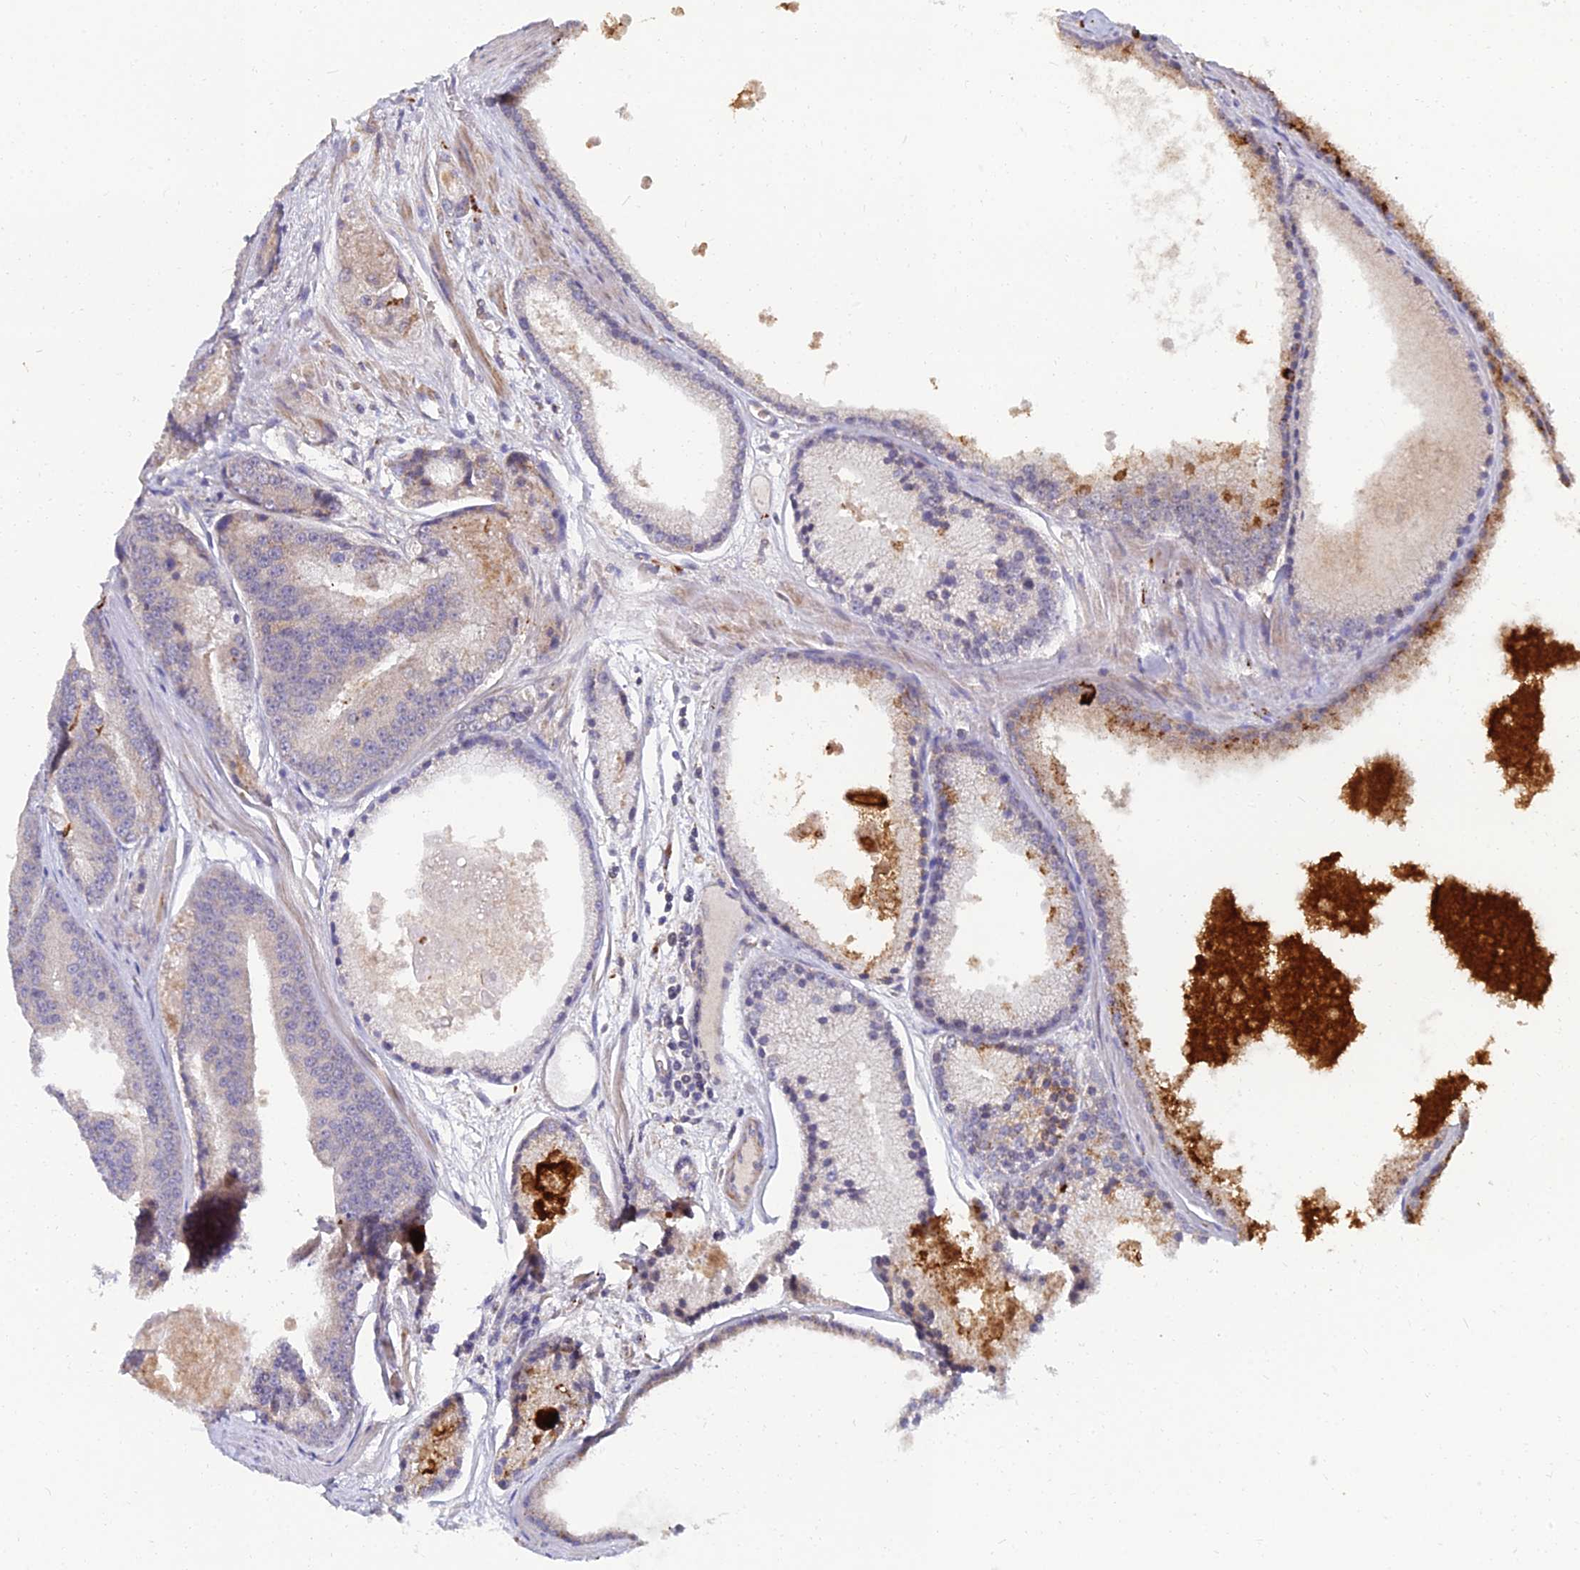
{"staining": {"intensity": "negative", "quantity": "none", "location": "none"}, "tissue": "prostate cancer", "cell_type": "Tumor cells", "image_type": "cancer", "snomed": [{"axis": "morphology", "description": "Adenocarcinoma, High grade"}, {"axis": "topography", "description": "Prostate"}], "caption": "Image shows no significant protein positivity in tumor cells of prostate cancer (adenocarcinoma (high-grade)).", "gene": "NPY", "patient": {"sex": "male", "age": 61}}